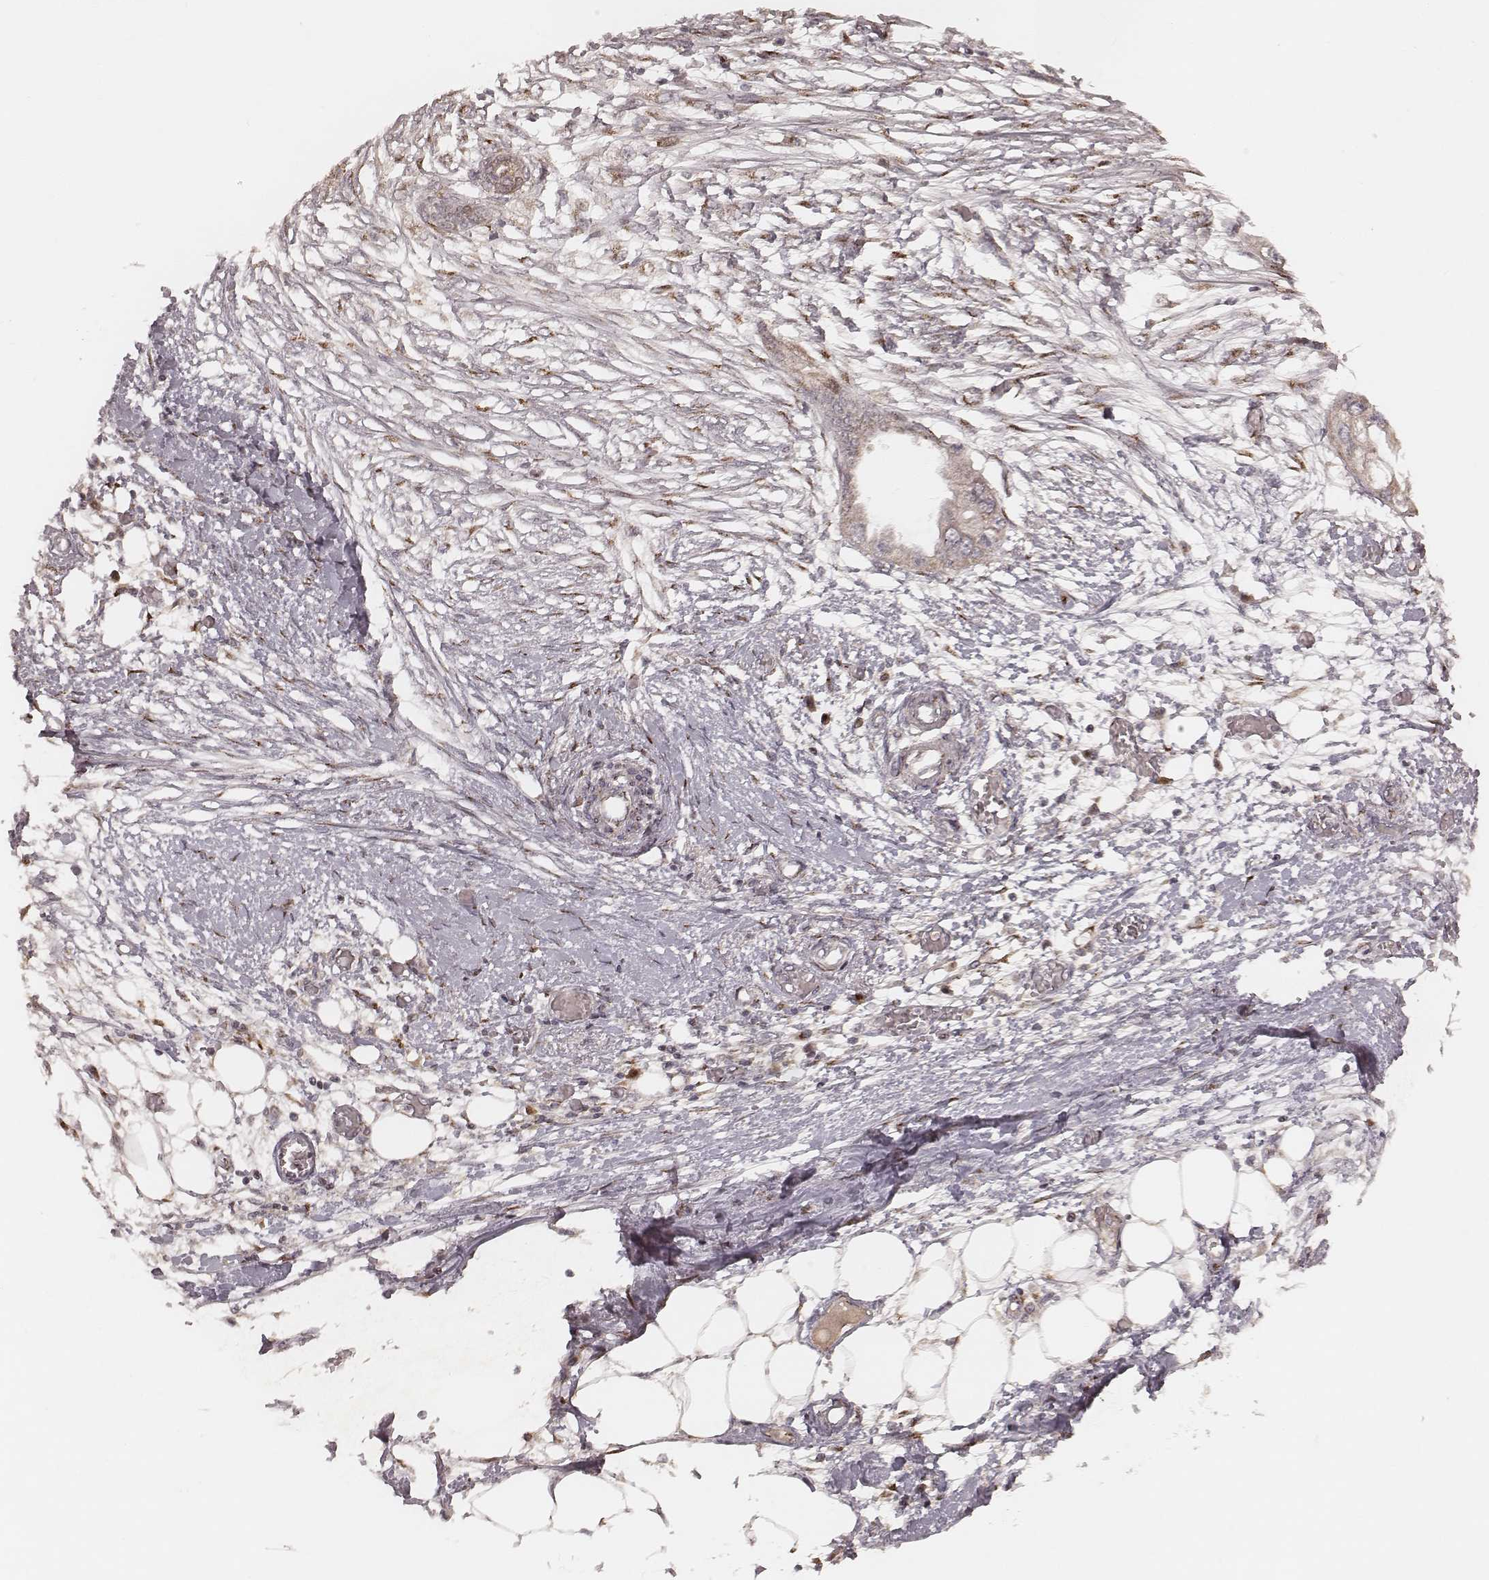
{"staining": {"intensity": "weak", "quantity": ">75%", "location": "cytoplasmic/membranous"}, "tissue": "endometrial cancer", "cell_type": "Tumor cells", "image_type": "cancer", "snomed": [{"axis": "morphology", "description": "Adenocarcinoma, NOS"}, {"axis": "morphology", "description": "Adenocarcinoma, metastatic, NOS"}, {"axis": "topography", "description": "Adipose tissue"}, {"axis": "topography", "description": "Endometrium"}], "caption": "A brown stain labels weak cytoplasmic/membranous expression of a protein in human endometrial cancer tumor cells.", "gene": "MYO19", "patient": {"sex": "female", "age": 67}}